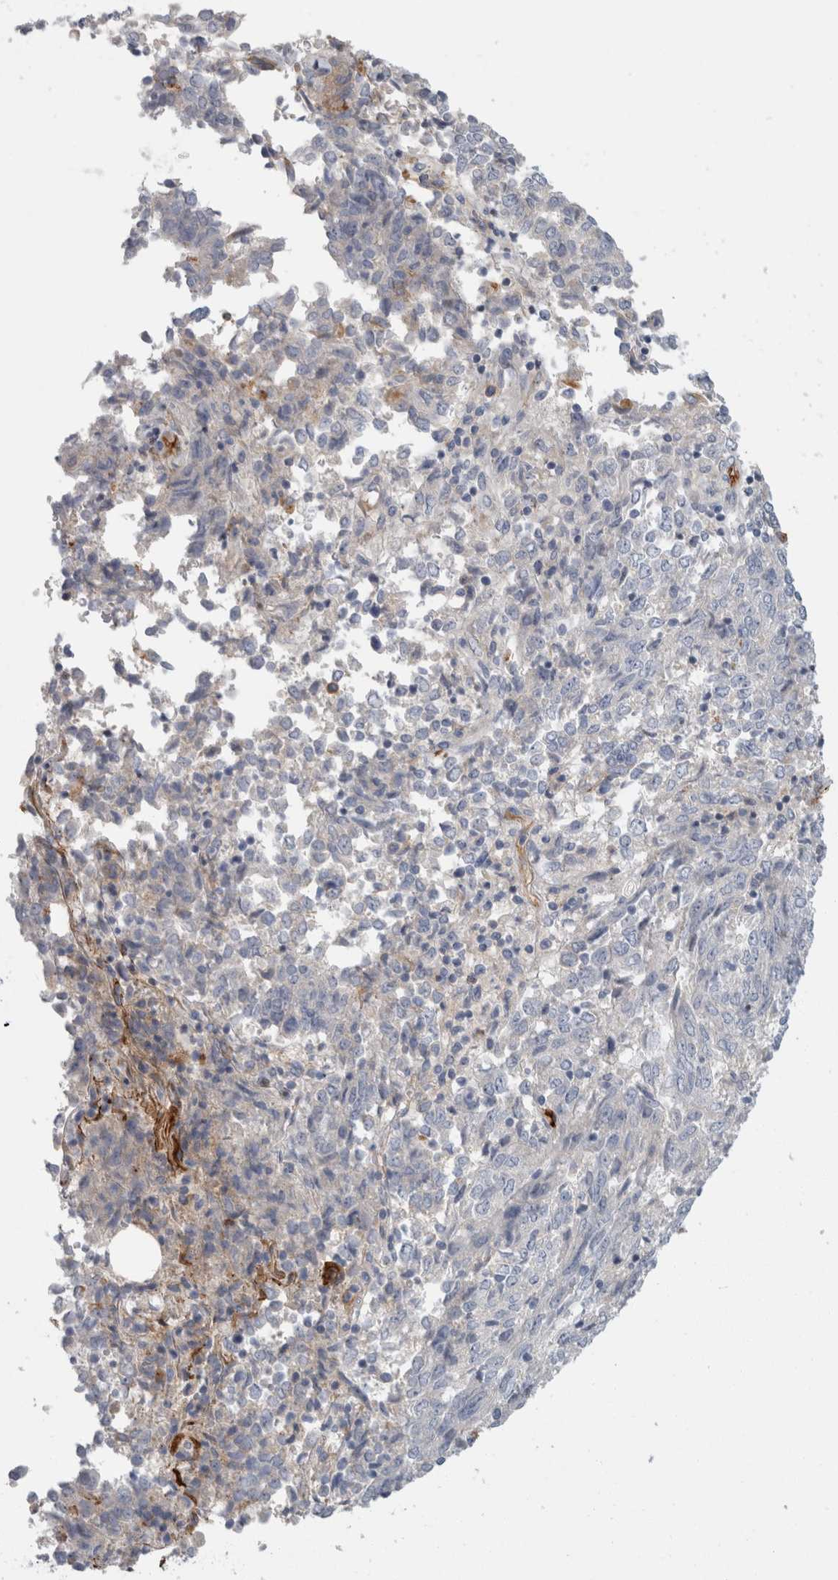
{"staining": {"intensity": "weak", "quantity": "<25%", "location": "cytoplasmic/membranous"}, "tissue": "endometrial cancer", "cell_type": "Tumor cells", "image_type": "cancer", "snomed": [{"axis": "morphology", "description": "Adenocarcinoma, NOS"}, {"axis": "topography", "description": "Endometrium"}], "caption": "Endometrial adenocarcinoma was stained to show a protein in brown. There is no significant positivity in tumor cells.", "gene": "CD55", "patient": {"sex": "female", "age": 80}}